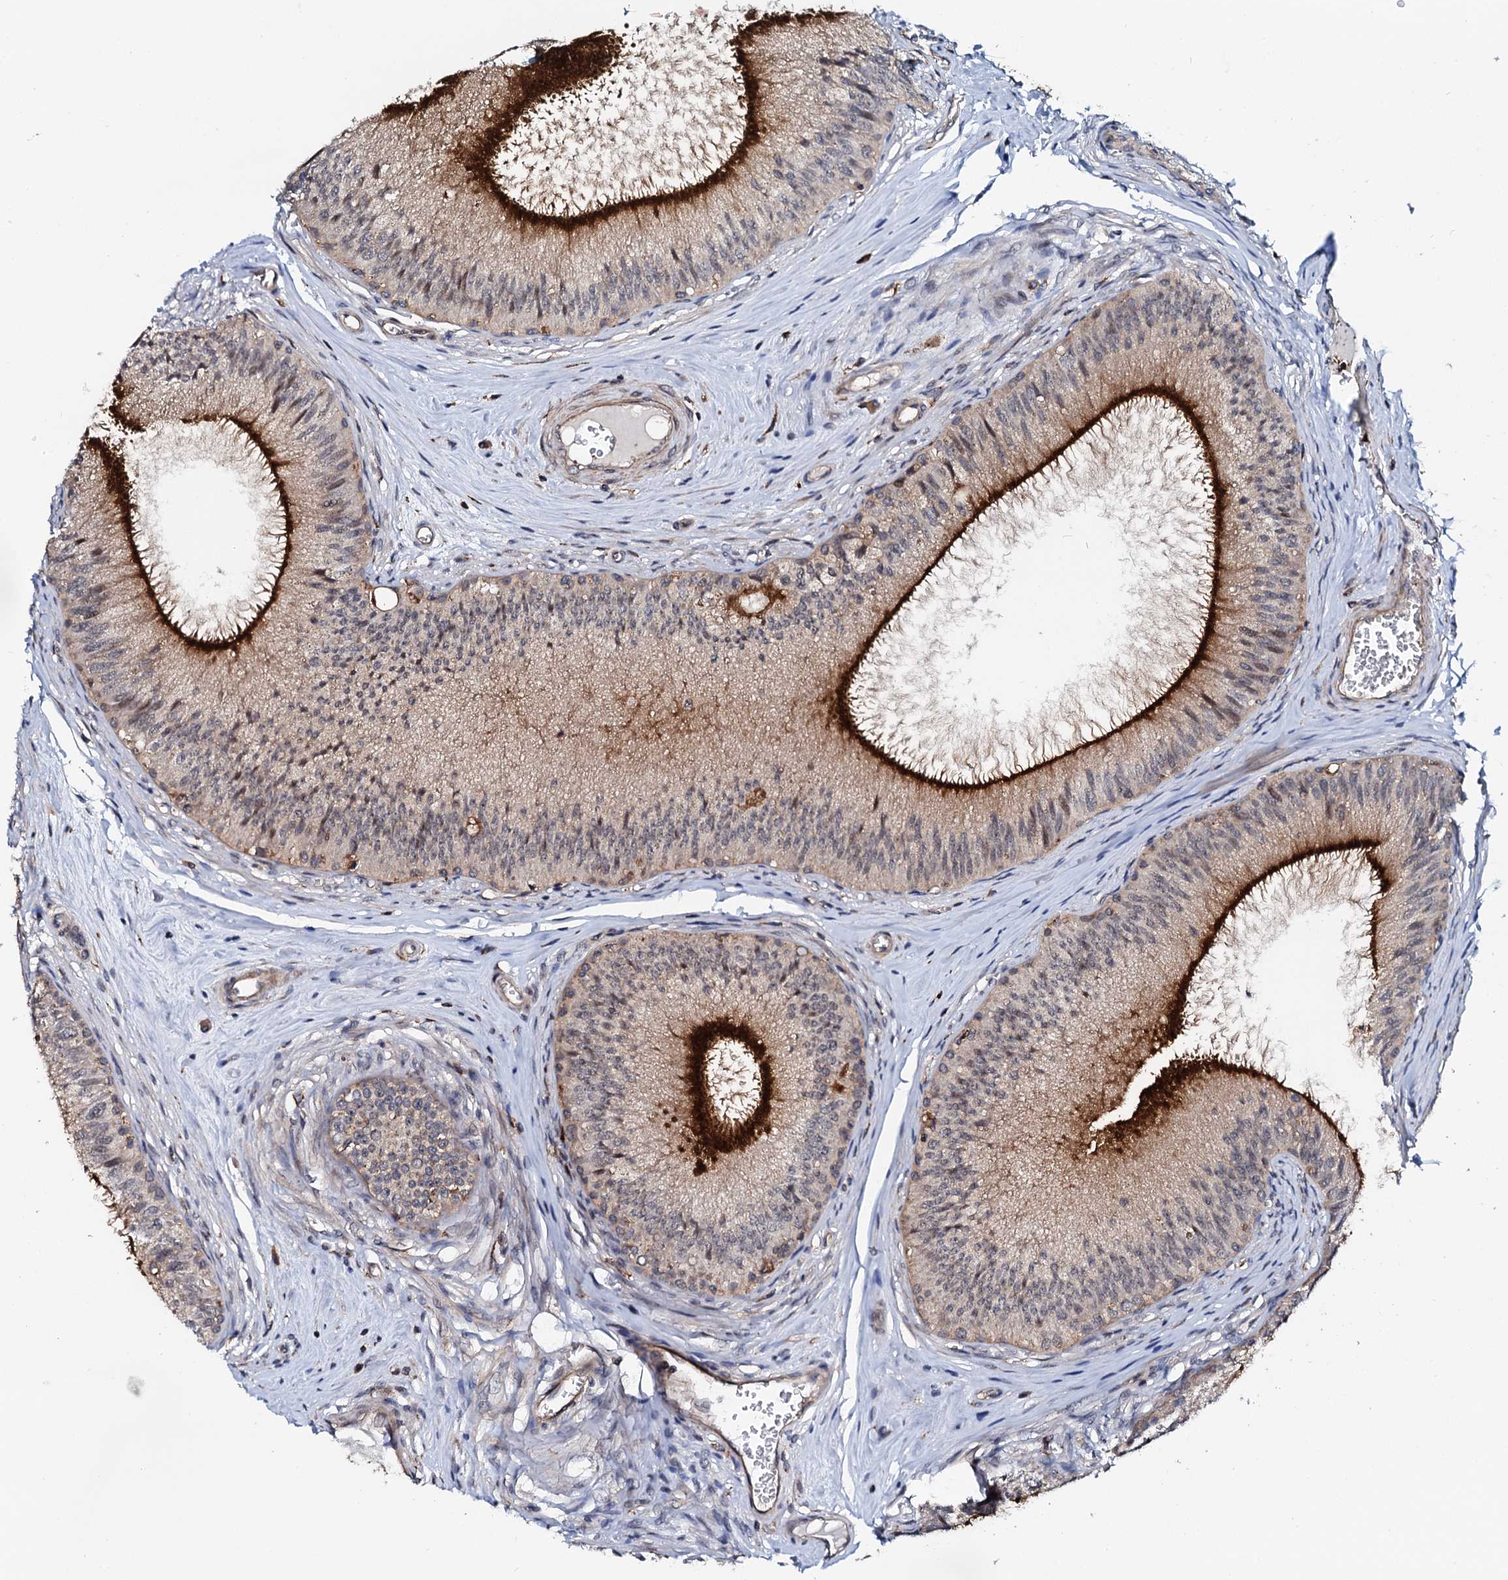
{"staining": {"intensity": "strong", "quantity": "25%-75%", "location": "cytoplasmic/membranous"}, "tissue": "epididymis", "cell_type": "Glandular cells", "image_type": "normal", "snomed": [{"axis": "morphology", "description": "Normal tissue, NOS"}, {"axis": "topography", "description": "Epididymis"}], "caption": "This micrograph displays immunohistochemistry (IHC) staining of normal human epididymis, with high strong cytoplasmic/membranous expression in approximately 25%-75% of glandular cells.", "gene": "VAMP8", "patient": {"sex": "male", "age": 46}}